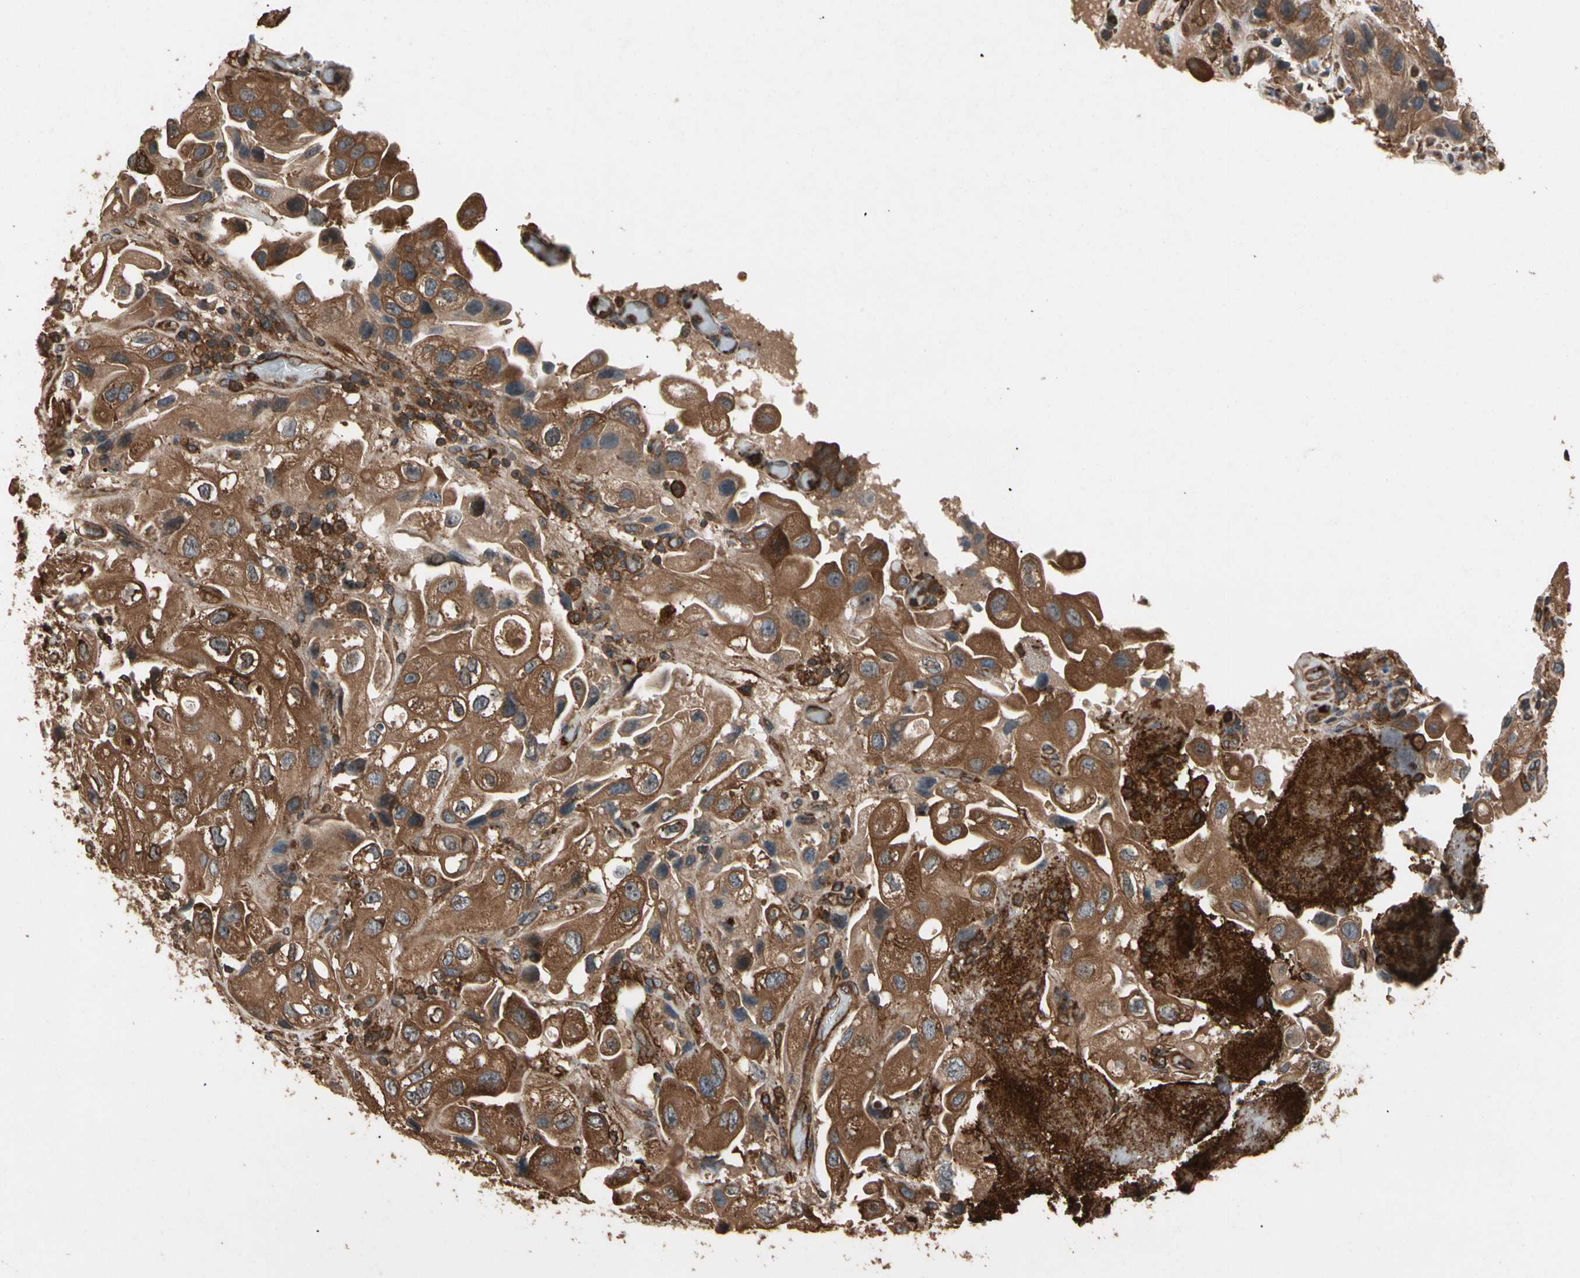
{"staining": {"intensity": "strong", "quantity": ">75%", "location": "cytoplasmic/membranous"}, "tissue": "urothelial cancer", "cell_type": "Tumor cells", "image_type": "cancer", "snomed": [{"axis": "morphology", "description": "Urothelial carcinoma, High grade"}, {"axis": "topography", "description": "Urinary bladder"}], "caption": "Immunohistochemistry (IHC) (DAB) staining of high-grade urothelial carcinoma shows strong cytoplasmic/membranous protein staining in about >75% of tumor cells. The staining is performed using DAB brown chromogen to label protein expression. The nuclei are counter-stained blue using hematoxylin.", "gene": "AGBL2", "patient": {"sex": "female", "age": 64}}